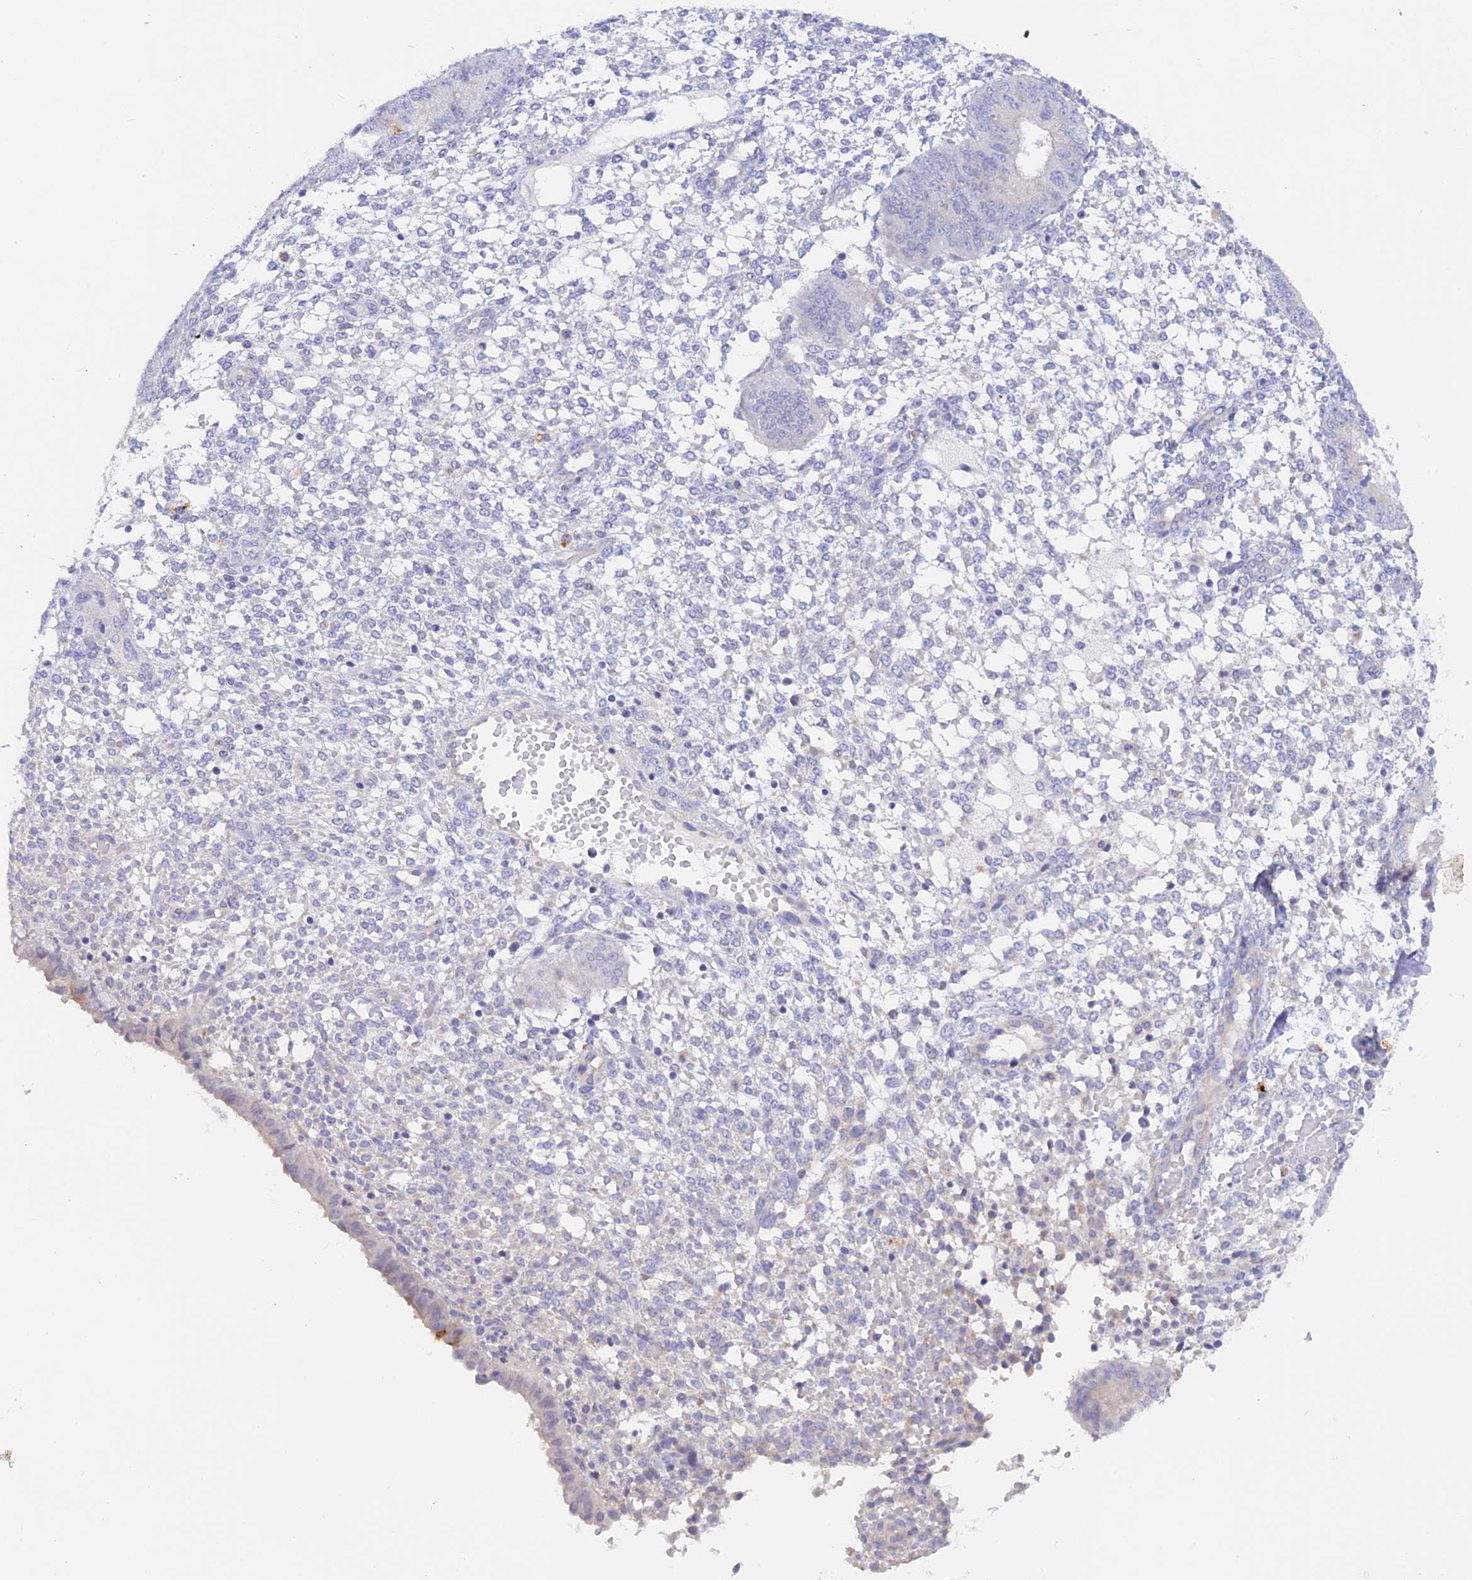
{"staining": {"intensity": "negative", "quantity": "none", "location": "none"}, "tissue": "endometrium", "cell_type": "Cells in endometrial stroma", "image_type": "normal", "snomed": [{"axis": "morphology", "description": "Normal tissue, NOS"}, {"axis": "topography", "description": "Endometrium"}], "caption": "Immunohistochemistry of benign endometrium exhibits no staining in cells in endometrial stroma. (DAB (3,3'-diaminobenzidine) immunohistochemistry (IHC) visualized using brightfield microscopy, high magnification).", "gene": "GLB1L", "patient": {"sex": "female", "age": 49}}